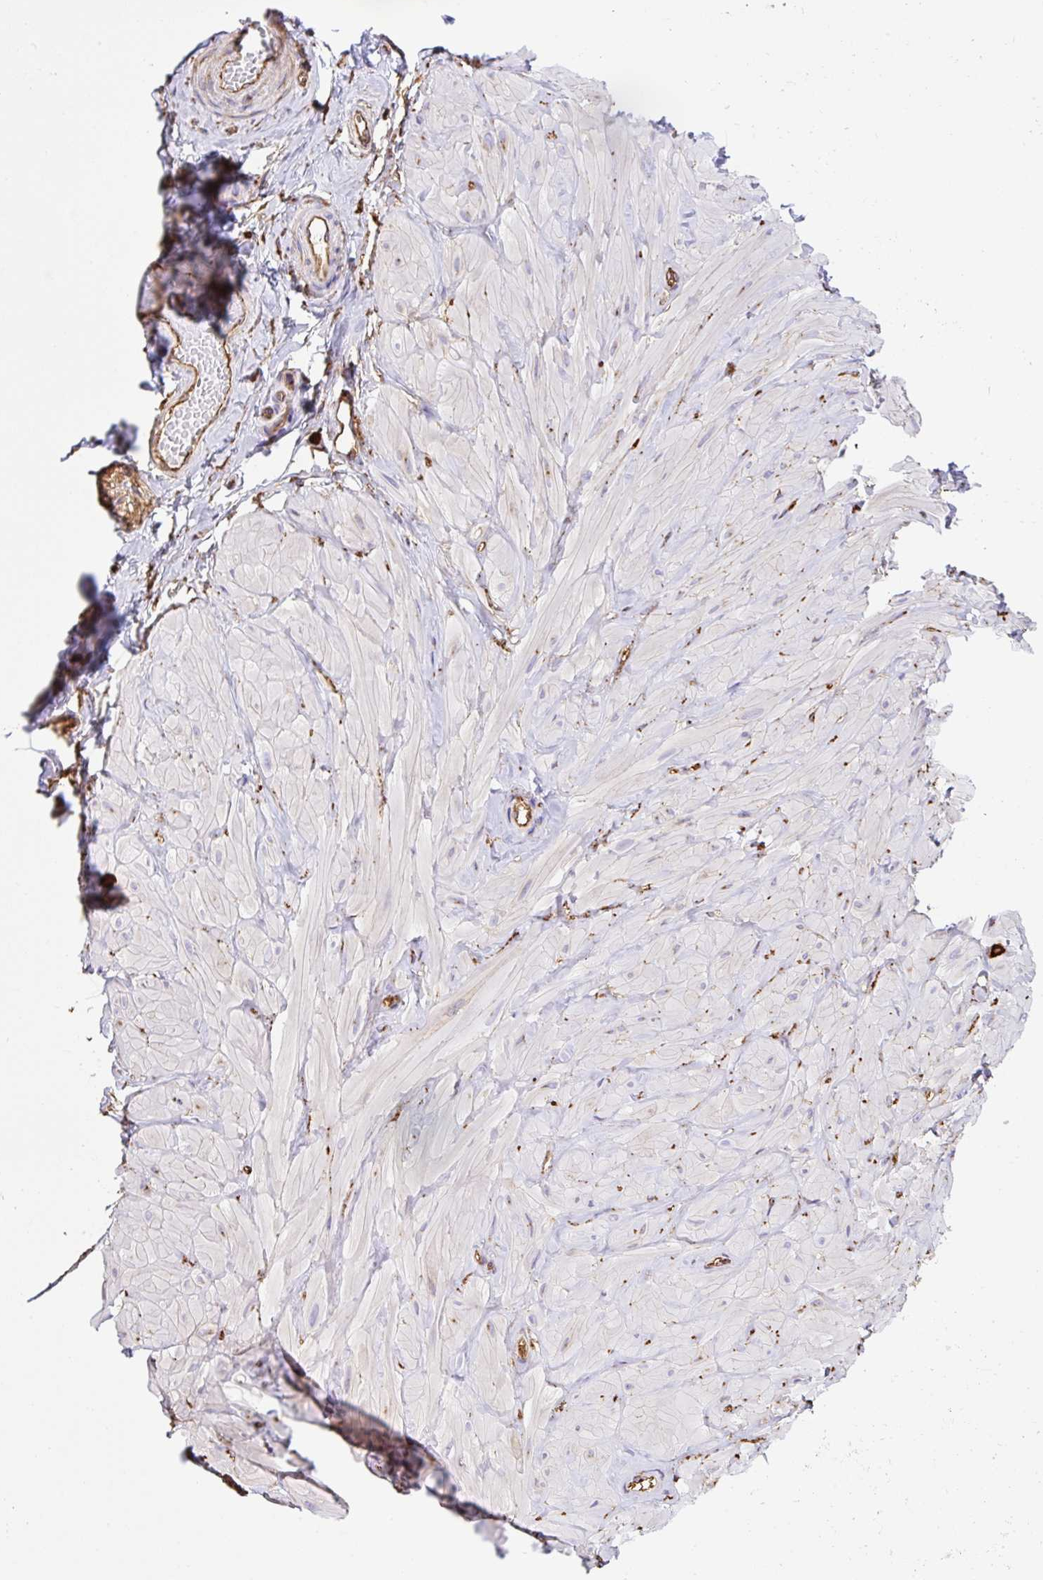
{"staining": {"intensity": "negative", "quantity": "none", "location": "none"}, "tissue": "adipose tissue", "cell_type": "Adipocytes", "image_type": "normal", "snomed": [{"axis": "morphology", "description": "Normal tissue, NOS"}, {"axis": "topography", "description": "Soft tissue"}, {"axis": "topography", "description": "Adipose tissue"}, {"axis": "topography", "description": "Vascular tissue"}, {"axis": "topography", "description": "Peripheral nerve tissue"}], "caption": "Protein analysis of benign adipose tissue shows no significant positivity in adipocytes. The staining was performed using DAB (3,3'-diaminobenzidine) to visualize the protein expression in brown, while the nuclei were stained in blue with hematoxylin (Magnification: 20x).", "gene": "MAGEB5", "patient": {"sex": "male", "age": 29}}